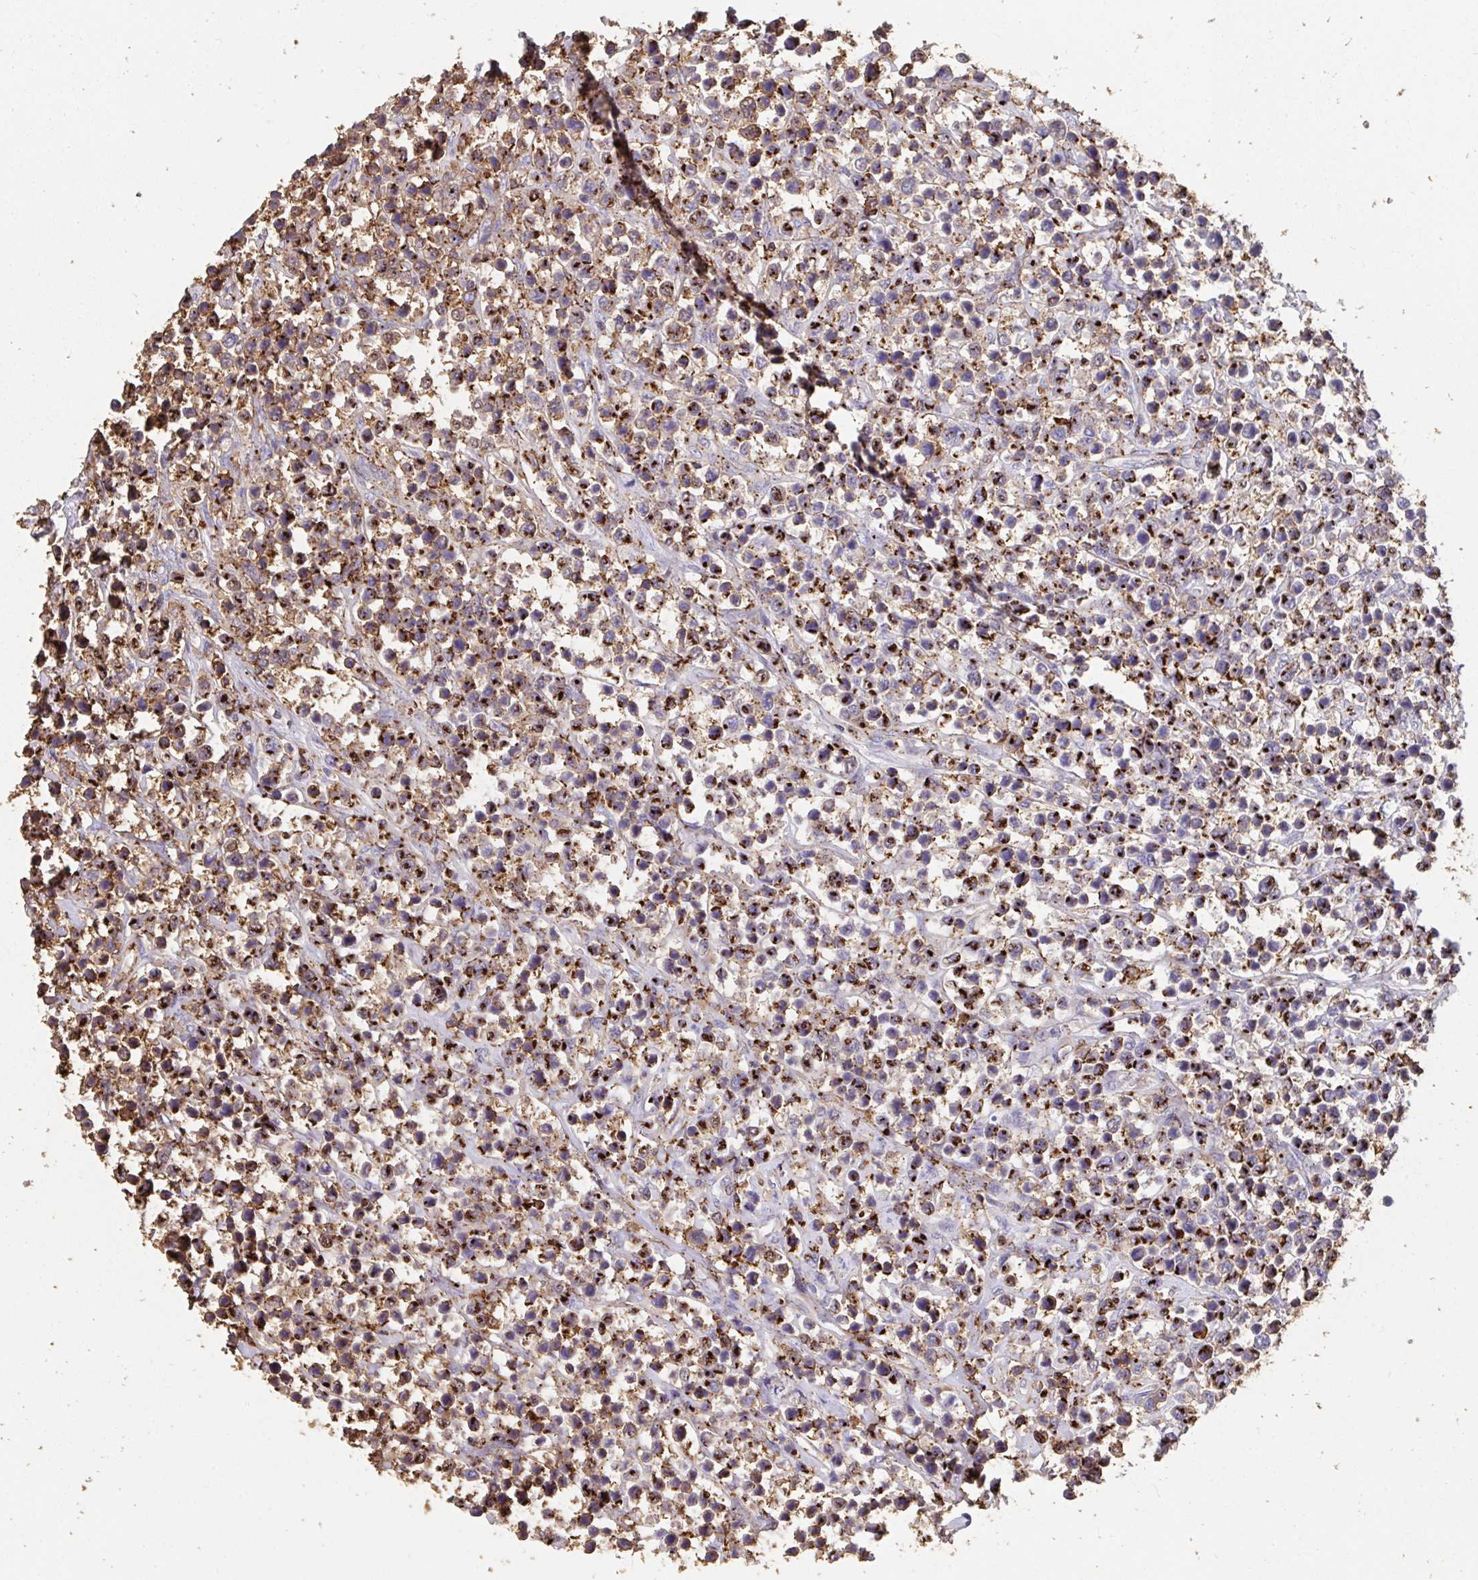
{"staining": {"intensity": "strong", "quantity": "25%-75%", "location": "cytoplasmic/membranous"}, "tissue": "lymphoma", "cell_type": "Tumor cells", "image_type": "cancer", "snomed": [{"axis": "morphology", "description": "Malignant lymphoma, non-Hodgkin's type, High grade"}, {"axis": "topography", "description": "Soft tissue"}], "caption": "High-grade malignant lymphoma, non-Hodgkin's type tissue reveals strong cytoplasmic/membranous staining in approximately 25%-75% of tumor cells", "gene": "CFL1", "patient": {"sex": "female", "age": 56}}